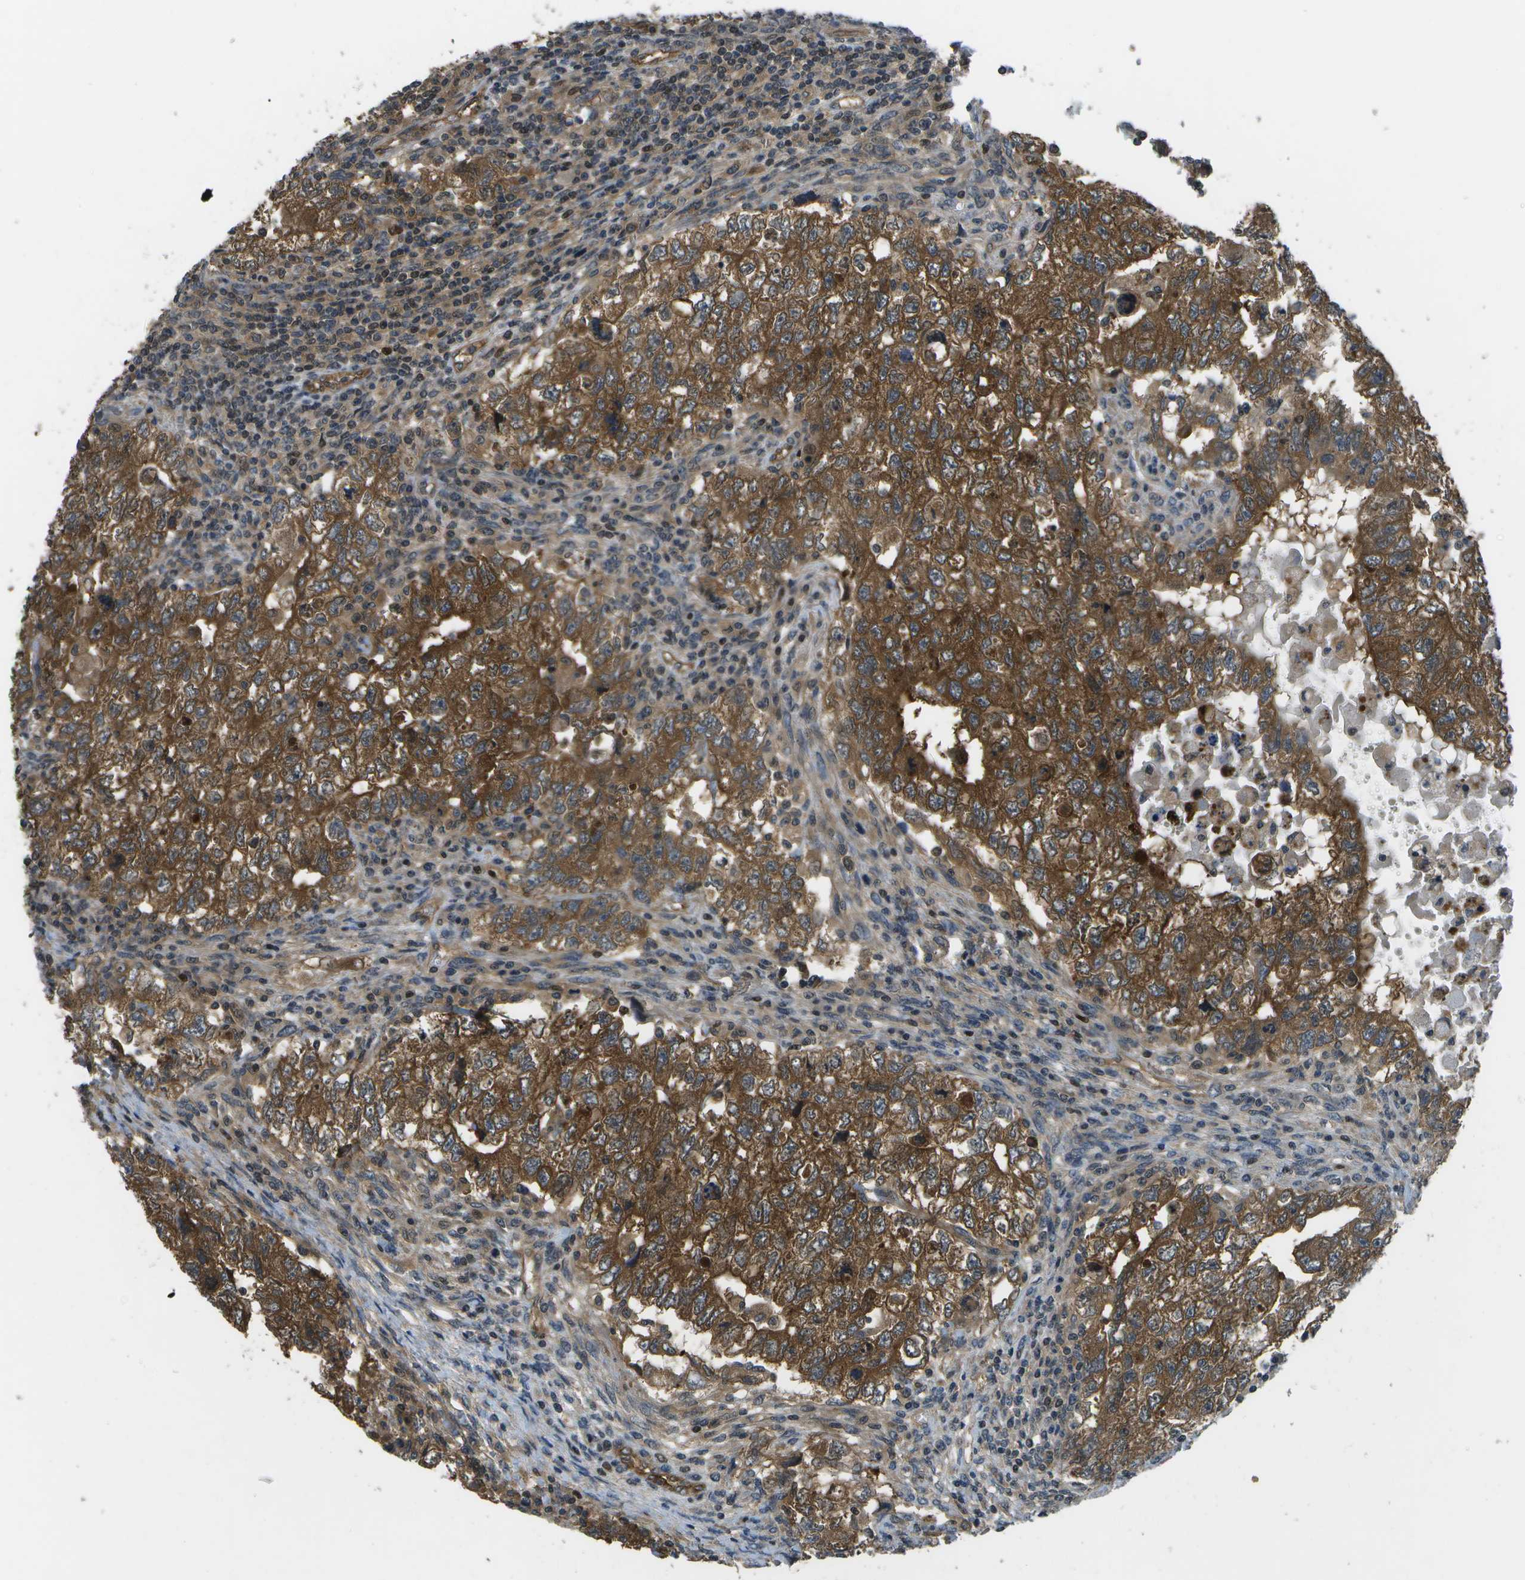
{"staining": {"intensity": "strong", "quantity": ">75%", "location": "cytoplasmic/membranous"}, "tissue": "testis cancer", "cell_type": "Tumor cells", "image_type": "cancer", "snomed": [{"axis": "morphology", "description": "Carcinoma, Embryonal, NOS"}, {"axis": "topography", "description": "Testis"}], "caption": "The image reveals a brown stain indicating the presence of a protein in the cytoplasmic/membranous of tumor cells in testis cancer (embryonal carcinoma).", "gene": "ENPP5", "patient": {"sex": "male", "age": 36}}